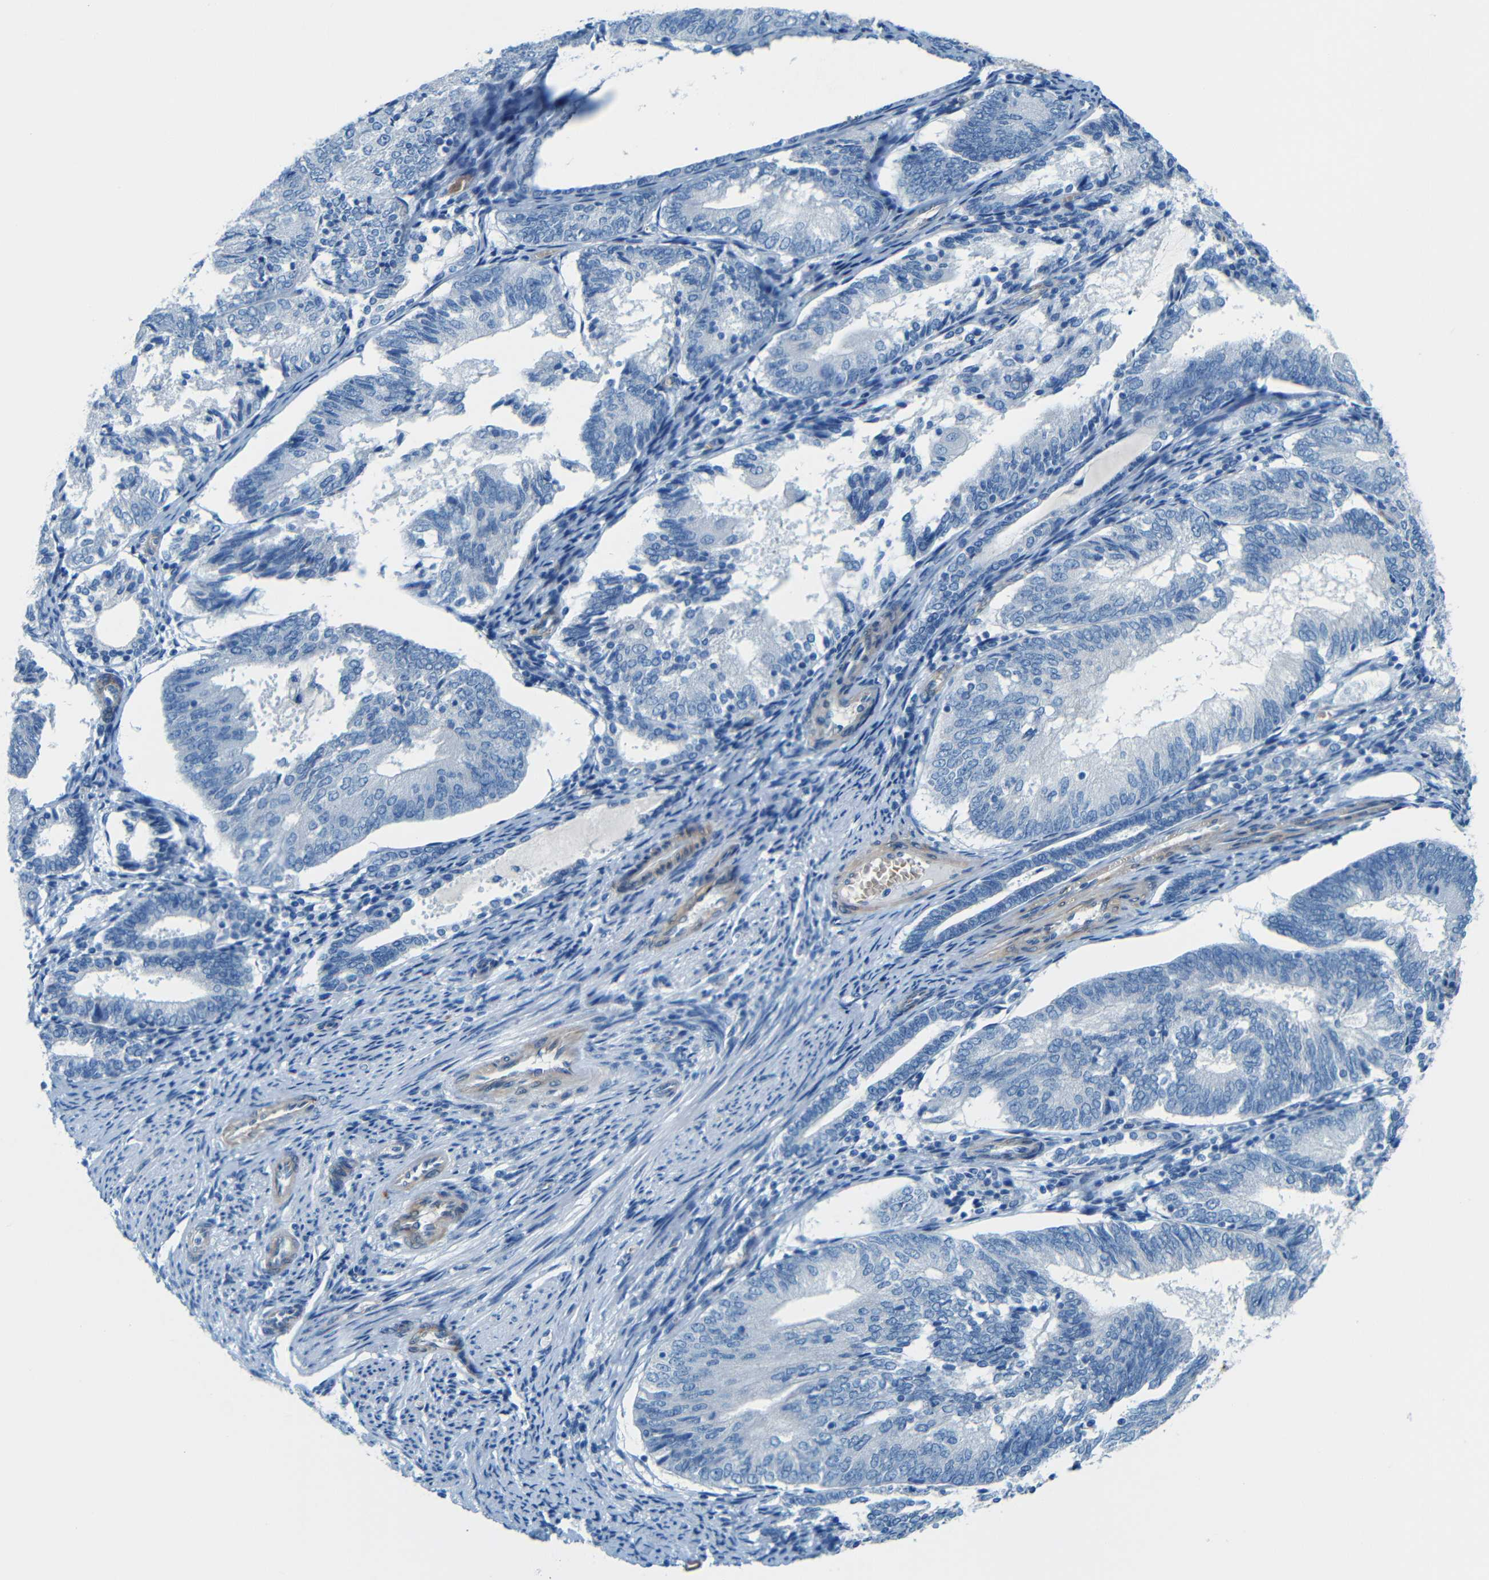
{"staining": {"intensity": "negative", "quantity": "none", "location": "none"}, "tissue": "endometrial cancer", "cell_type": "Tumor cells", "image_type": "cancer", "snomed": [{"axis": "morphology", "description": "Adenocarcinoma, NOS"}, {"axis": "topography", "description": "Endometrium"}], "caption": "Immunohistochemistry photomicrograph of human endometrial adenocarcinoma stained for a protein (brown), which reveals no expression in tumor cells.", "gene": "MAP2", "patient": {"sex": "female", "age": 81}}